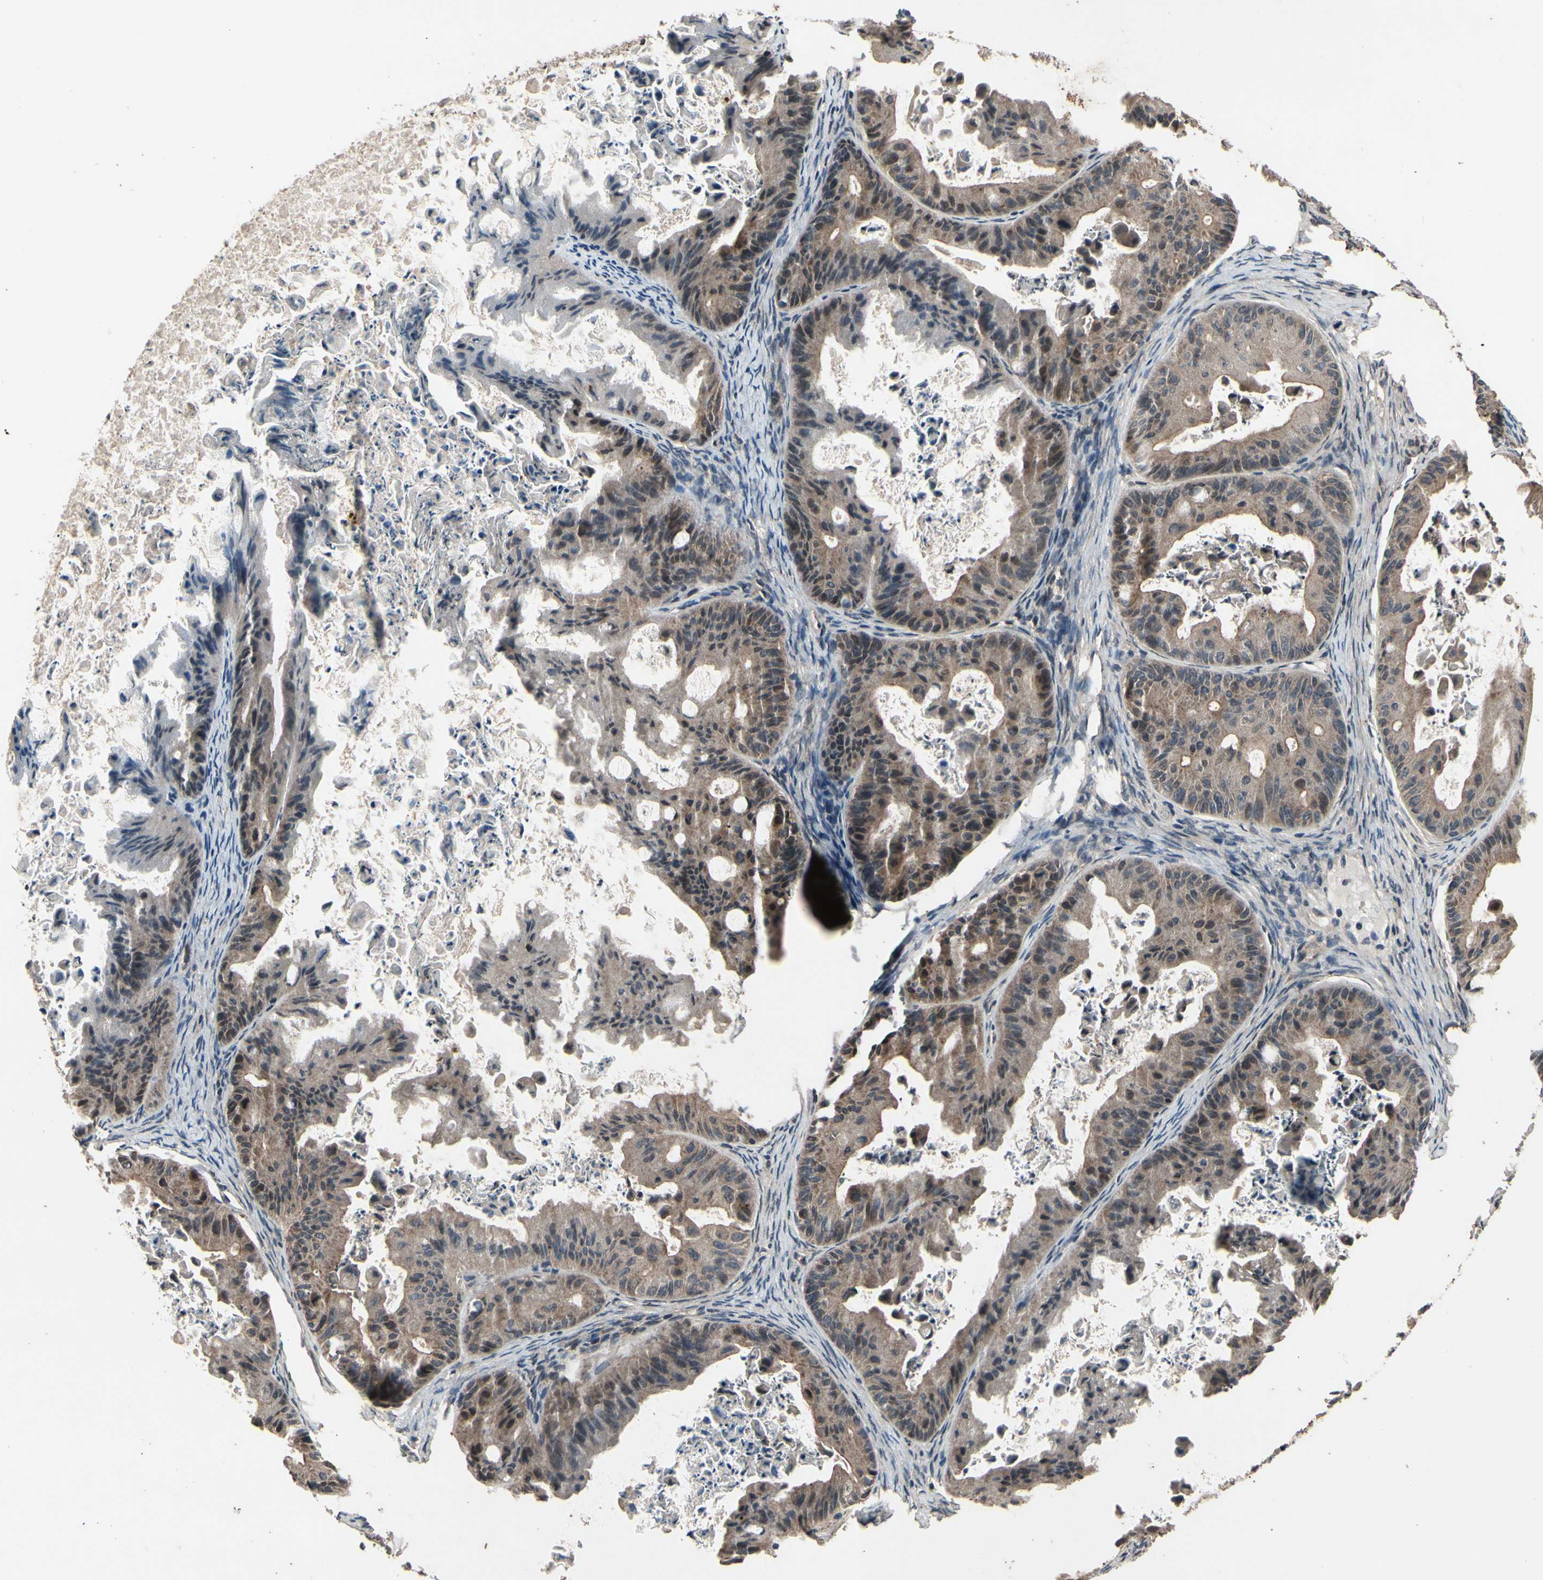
{"staining": {"intensity": "moderate", "quantity": ">75%", "location": "cytoplasmic/membranous"}, "tissue": "ovarian cancer", "cell_type": "Tumor cells", "image_type": "cancer", "snomed": [{"axis": "morphology", "description": "Cystadenocarcinoma, mucinous, NOS"}, {"axis": "topography", "description": "Ovary"}], "caption": "DAB (3,3'-diaminobenzidine) immunohistochemical staining of human ovarian cancer (mucinous cystadenocarcinoma) exhibits moderate cytoplasmic/membranous protein positivity in about >75% of tumor cells.", "gene": "MBTPS2", "patient": {"sex": "female", "age": 37}}